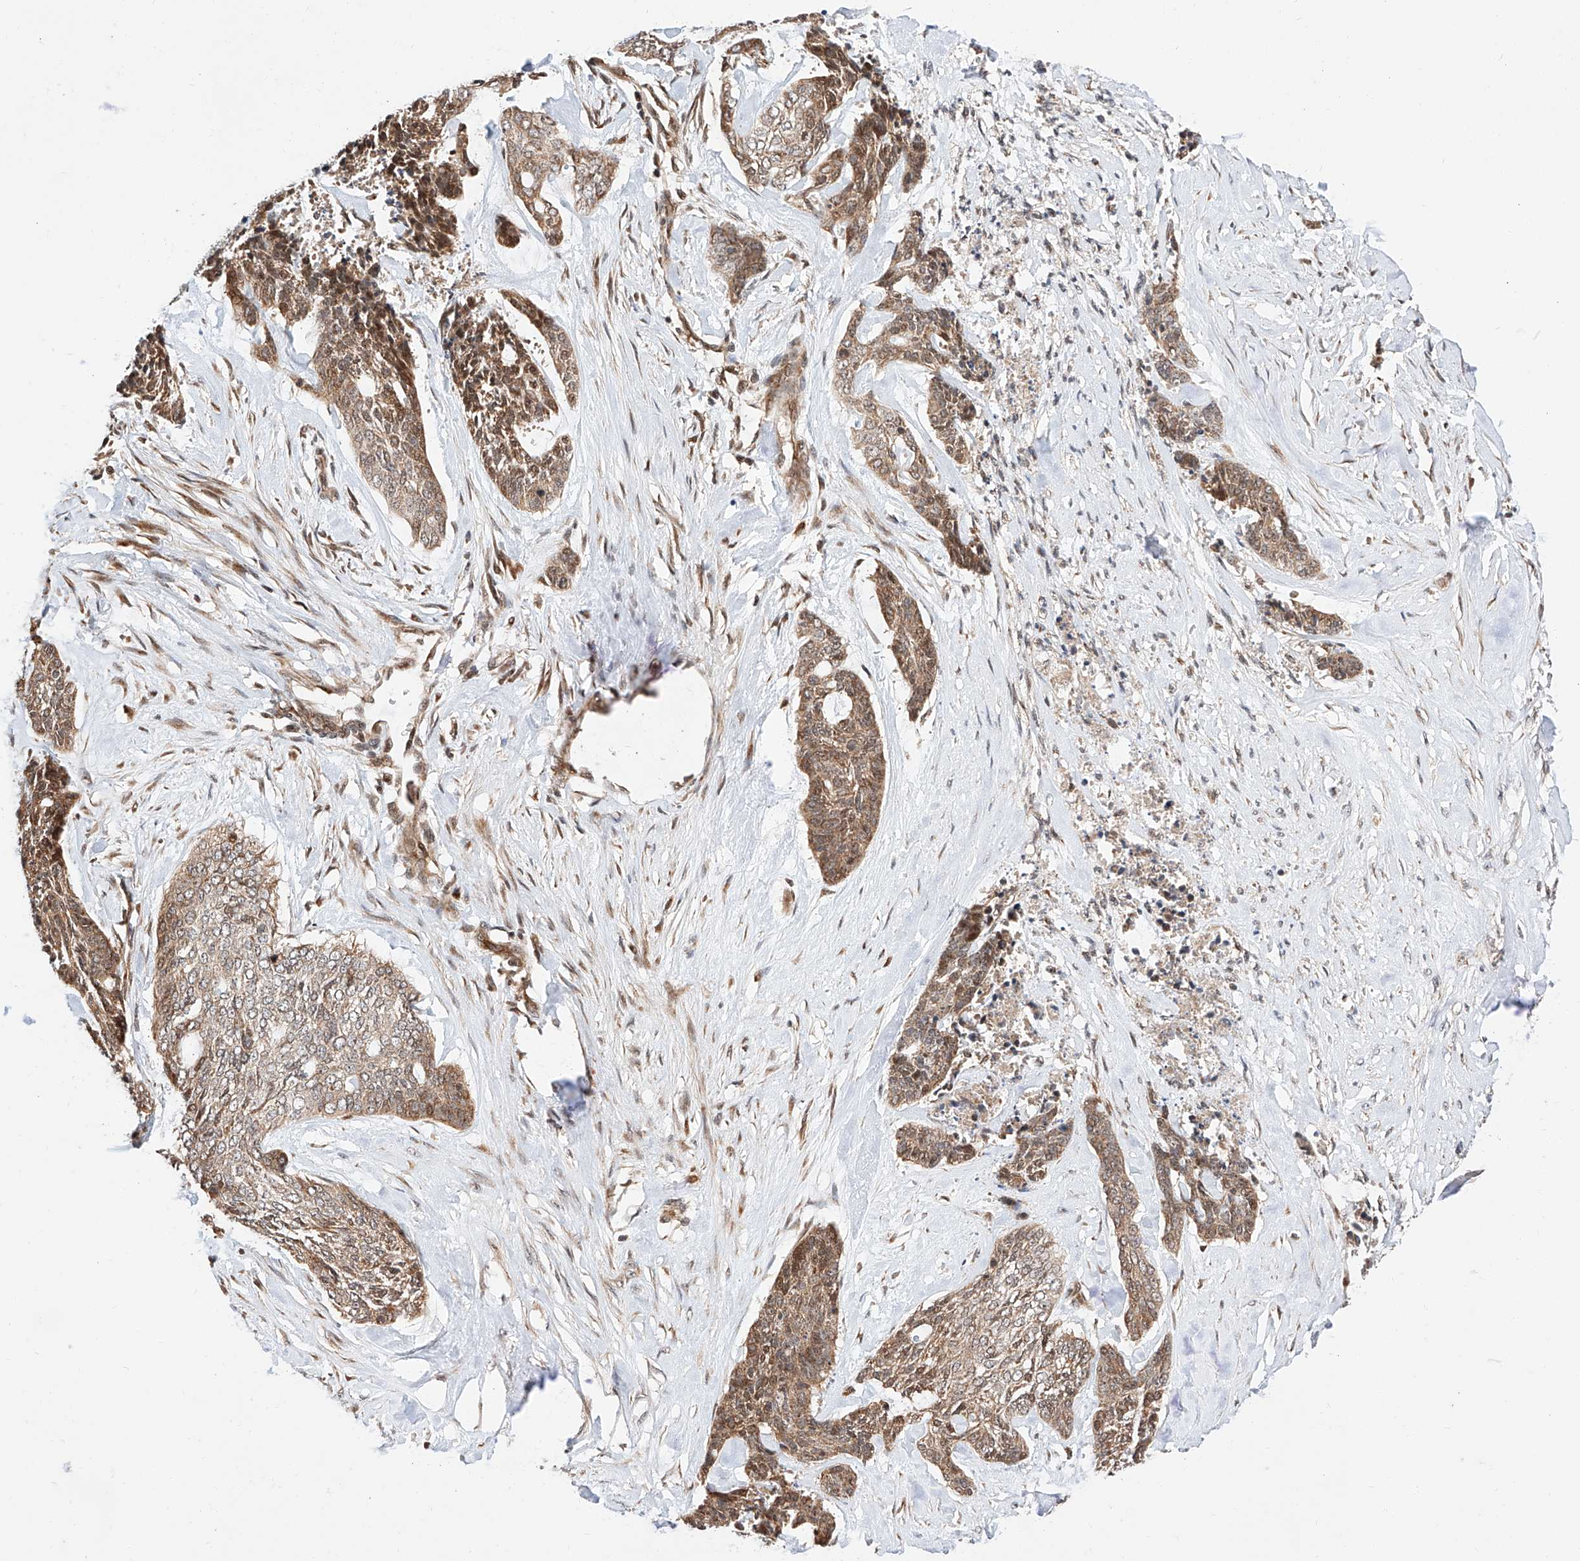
{"staining": {"intensity": "moderate", "quantity": ">75%", "location": "cytoplasmic/membranous"}, "tissue": "skin cancer", "cell_type": "Tumor cells", "image_type": "cancer", "snomed": [{"axis": "morphology", "description": "Basal cell carcinoma"}, {"axis": "topography", "description": "Skin"}], "caption": "This is a photomicrograph of IHC staining of skin cancer, which shows moderate positivity in the cytoplasmic/membranous of tumor cells.", "gene": "THTPA", "patient": {"sex": "female", "age": 64}}